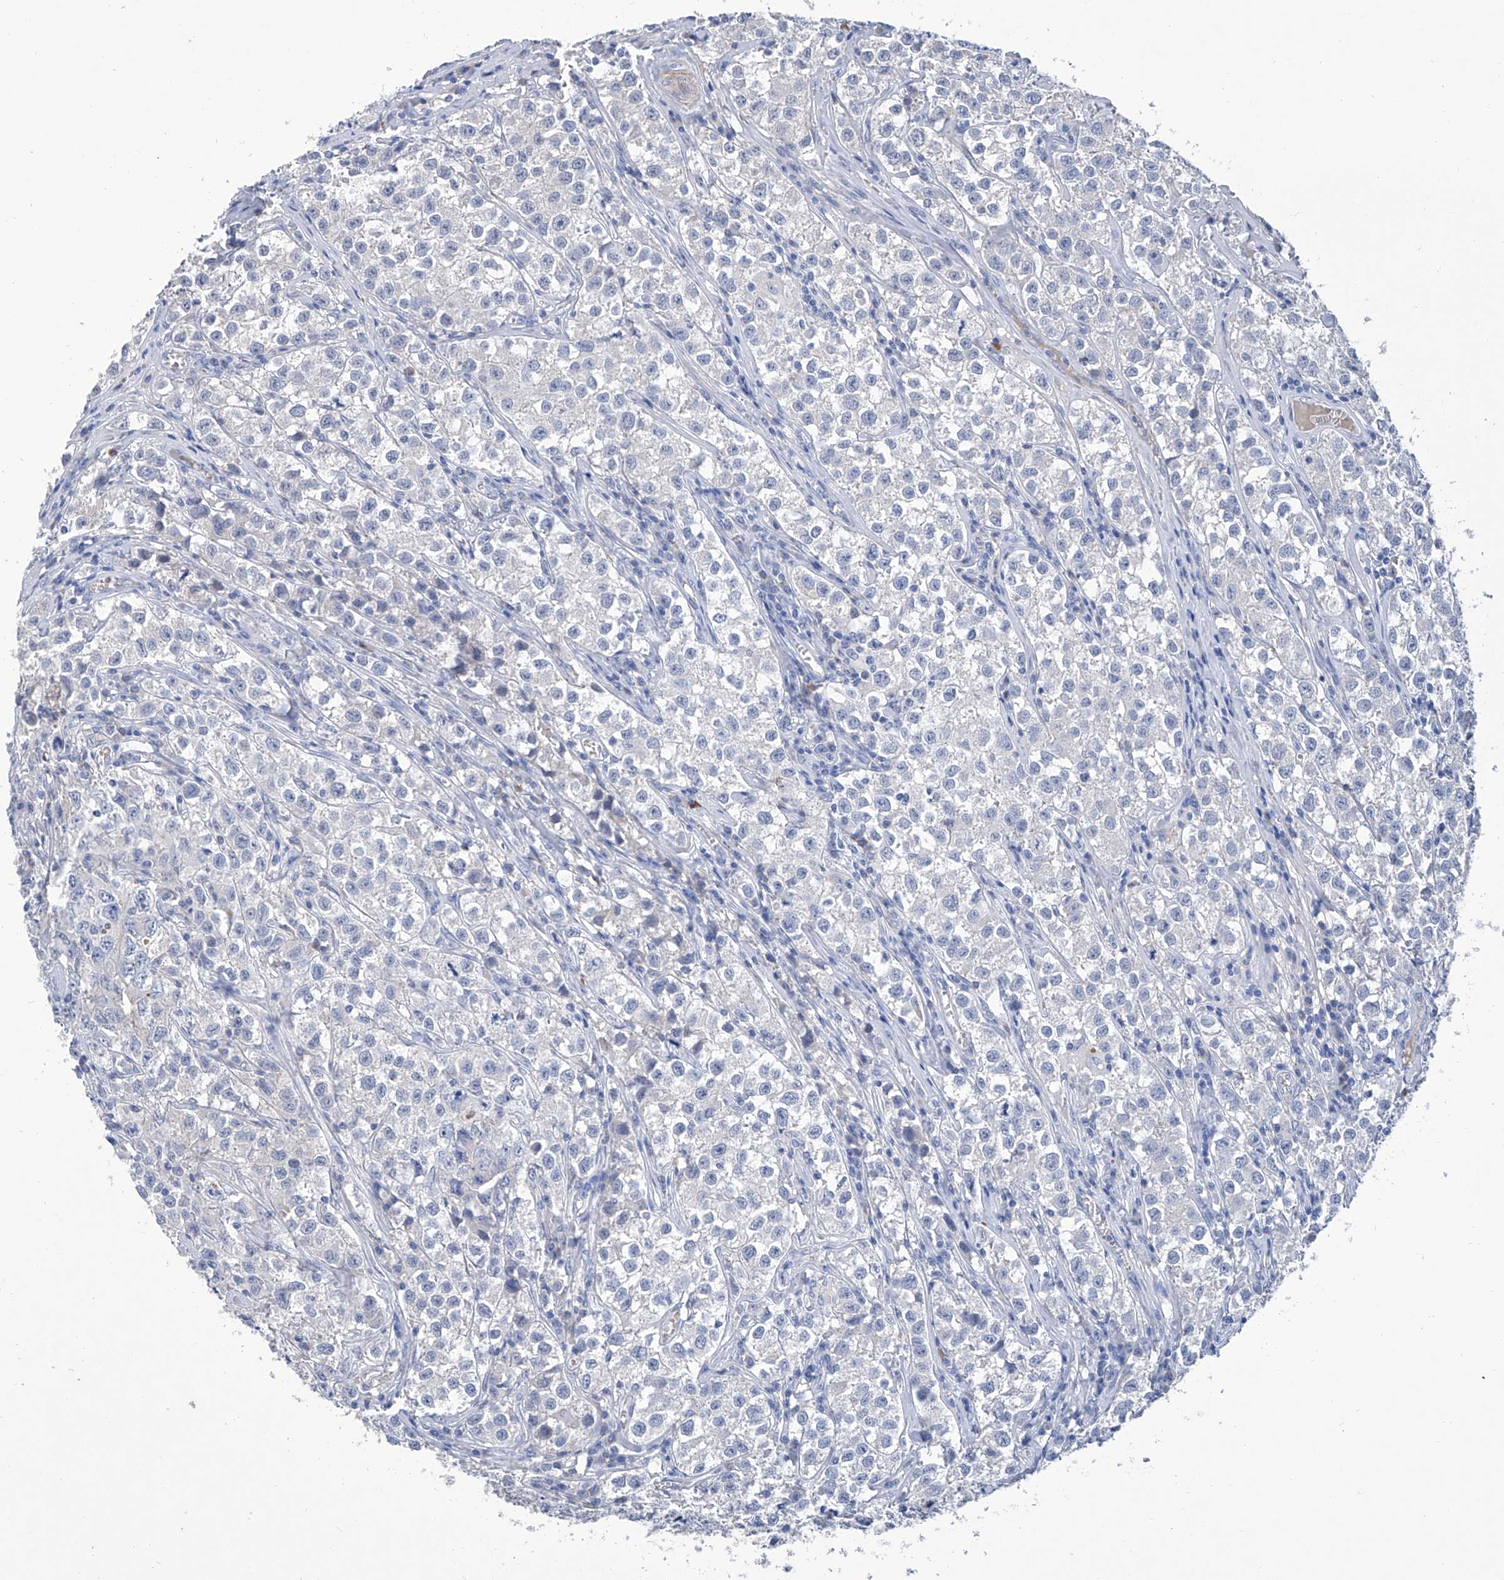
{"staining": {"intensity": "negative", "quantity": "none", "location": "none"}, "tissue": "testis cancer", "cell_type": "Tumor cells", "image_type": "cancer", "snomed": [{"axis": "morphology", "description": "Seminoma, NOS"}, {"axis": "morphology", "description": "Carcinoma, Embryonal, NOS"}, {"axis": "topography", "description": "Testis"}], "caption": "The photomicrograph demonstrates no significant expression in tumor cells of seminoma (testis). (DAB (3,3'-diaminobenzidine) IHC, high magnification).", "gene": "GPT", "patient": {"sex": "male", "age": 43}}